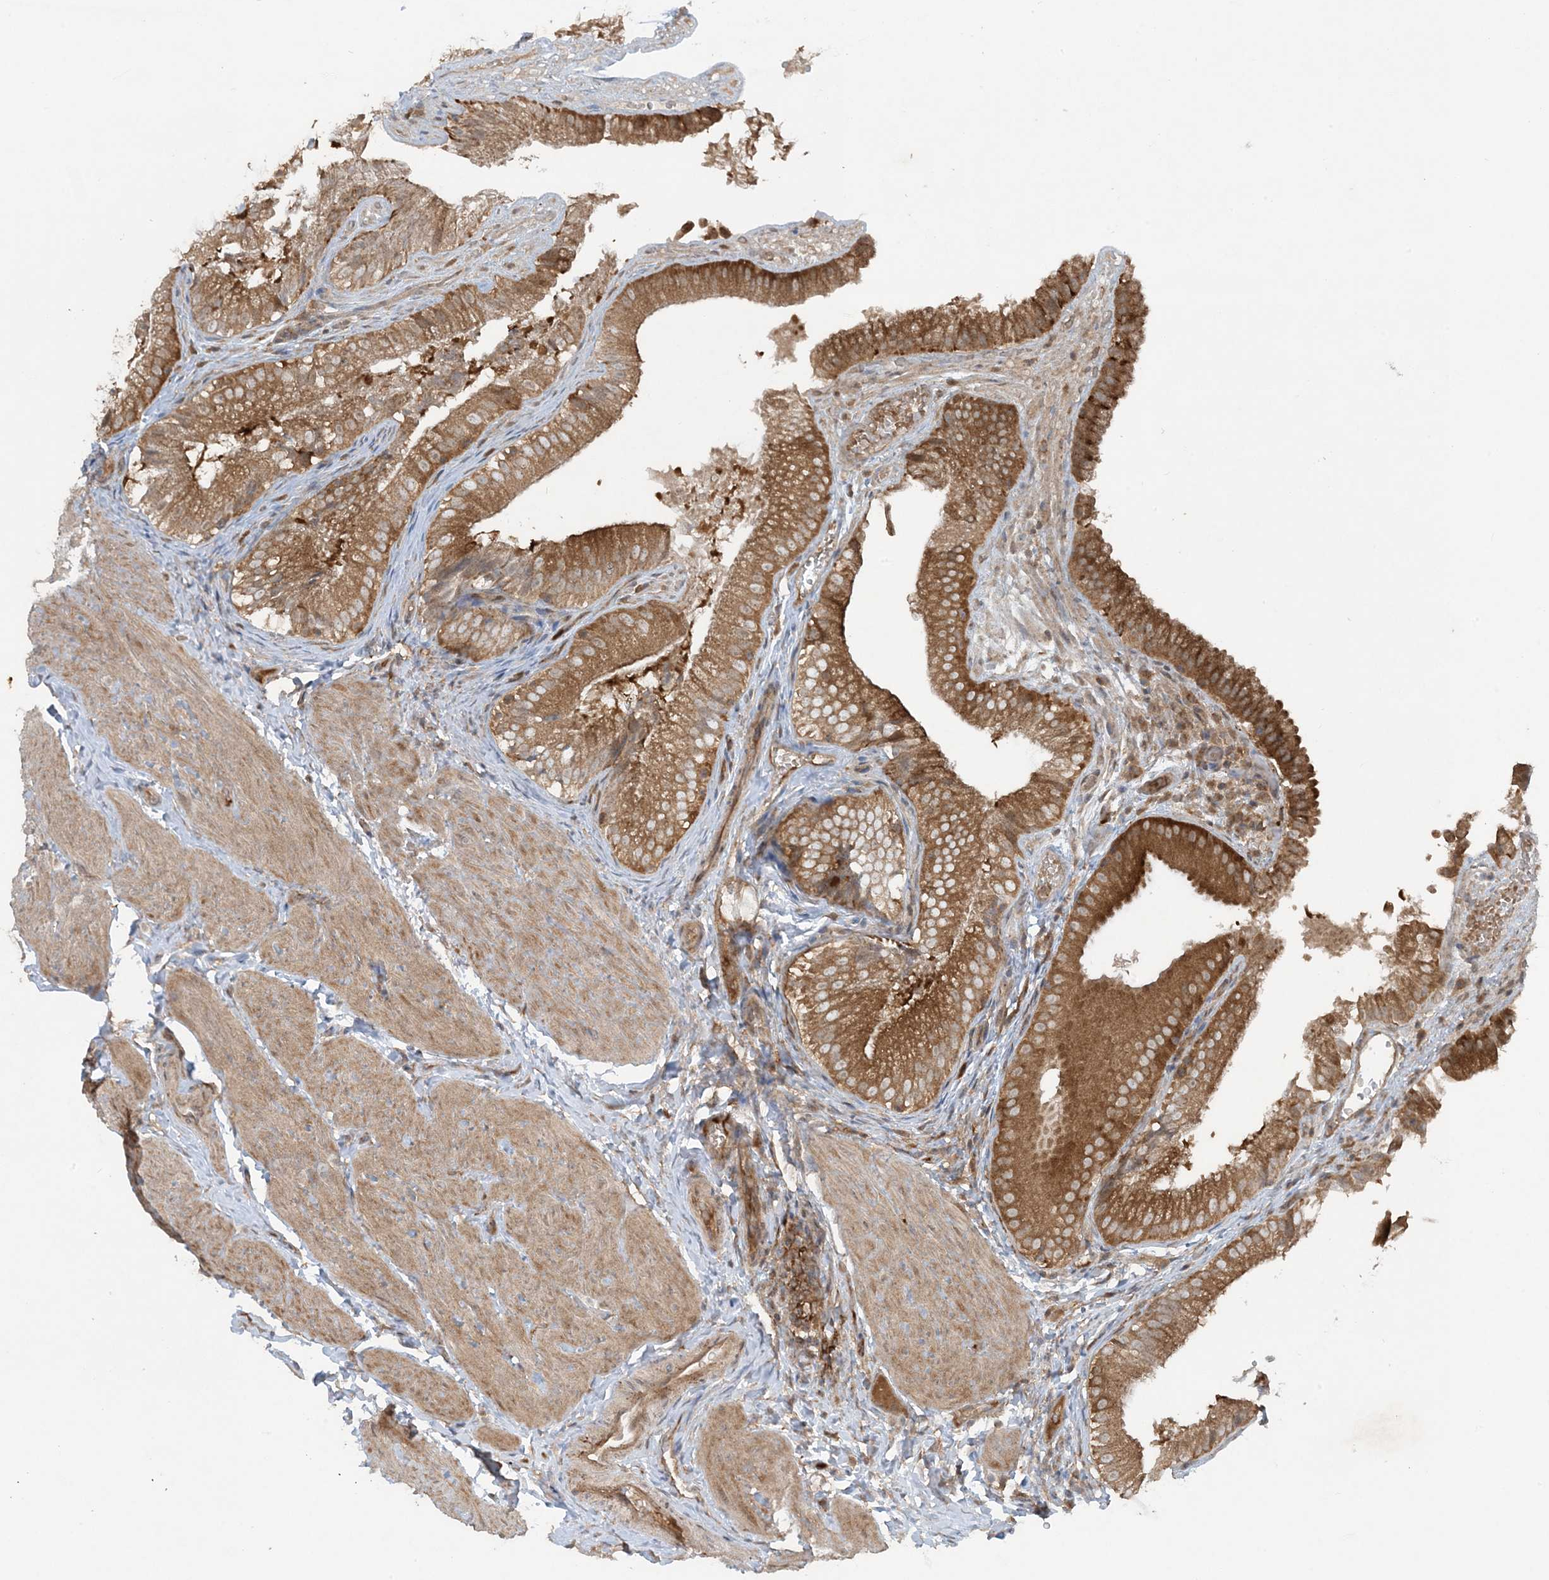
{"staining": {"intensity": "moderate", "quantity": ">75%", "location": "cytoplasmic/membranous"}, "tissue": "gallbladder", "cell_type": "Glandular cells", "image_type": "normal", "snomed": [{"axis": "morphology", "description": "Normal tissue, NOS"}, {"axis": "topography", "description": "Gallbladder"}], "caption": "Immunohistochemical staining of benign human gallbladder reveals >75% levels of moderate cytoplasmic/membranous protein positivity in approximately >75% of glandular cells. (DAB (3,3'-diaminobenzidine) = brown stain, brightfield microscopy at high magnification).", "gene": "STAM2", "patient": {"sex": "female", "age": 30}}